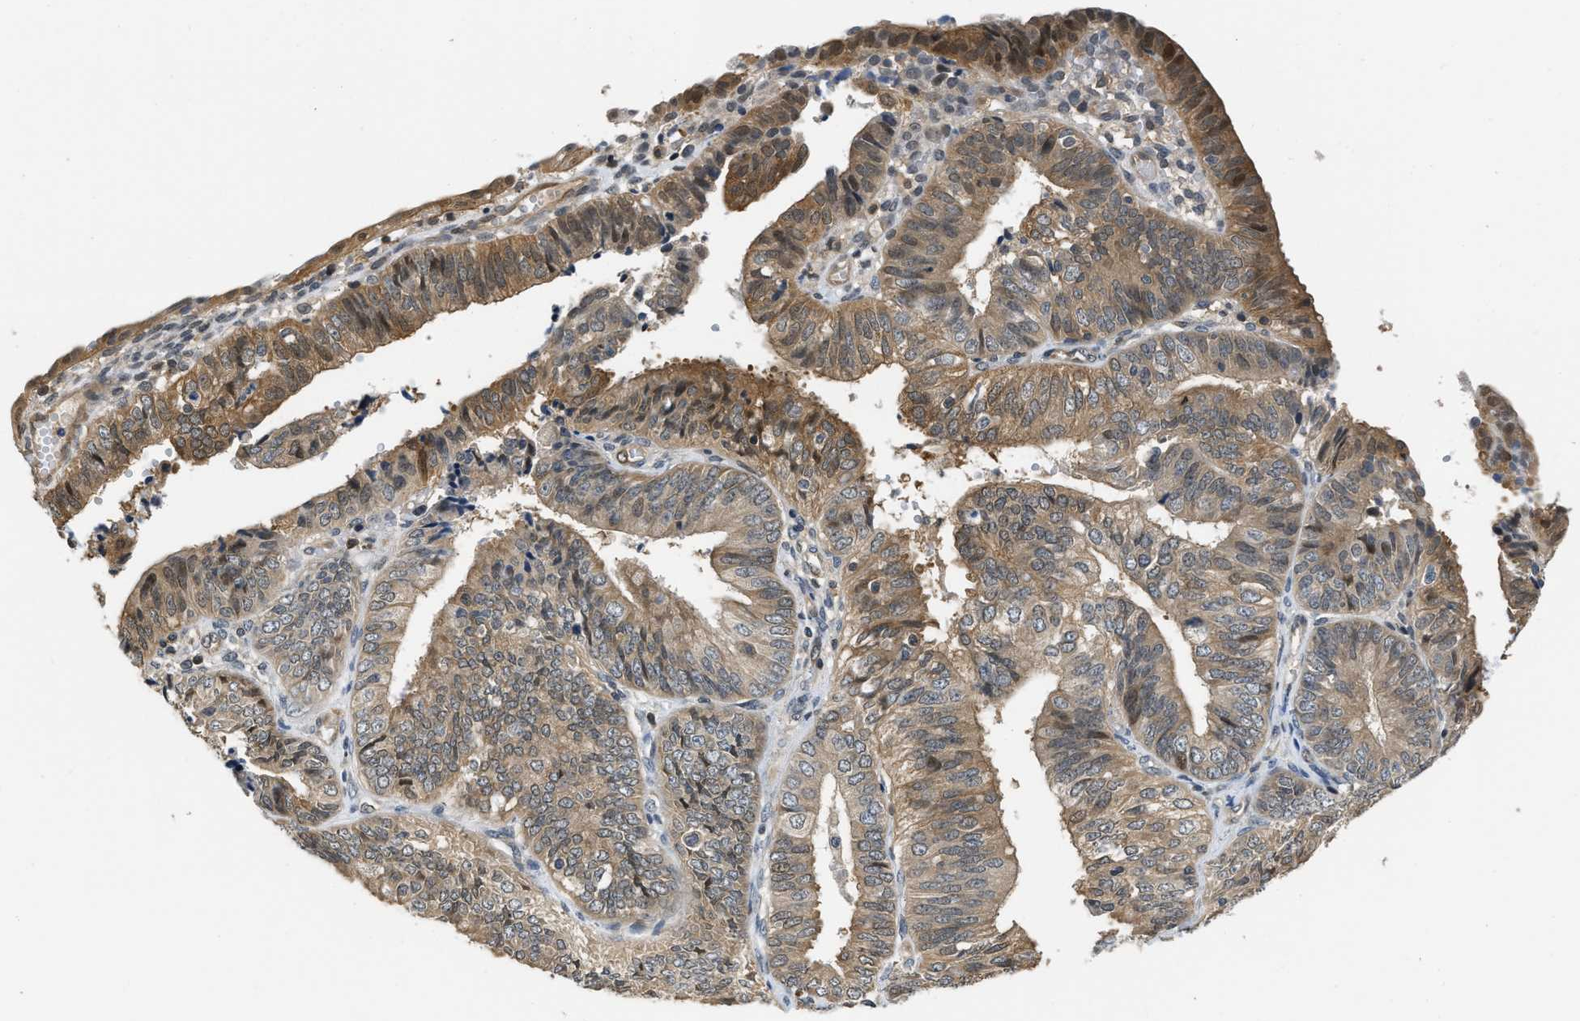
{"staining": {"intensity": "moderate", "quantity": "25%-75%", "location": "cytoplasmic/membranous"}, "tissue": "endometrial cancer", "cell_type": "Tumor cells", "image_type": "cancer", "snomed": [{"axis": "morphology", "description": "Adenocarcinoma, NOS"}, {"axis": "topography", "description": "Endometrium"}], "caption": "This is a micrograph of immunohistochemistry staining of endometrial cancer (adenocarcinoma), which shows moderate positivity in the cytoplasmic/membranous of tumor cells.", "gene": "TES", "patient": {"sex": "female", "age": 58}}